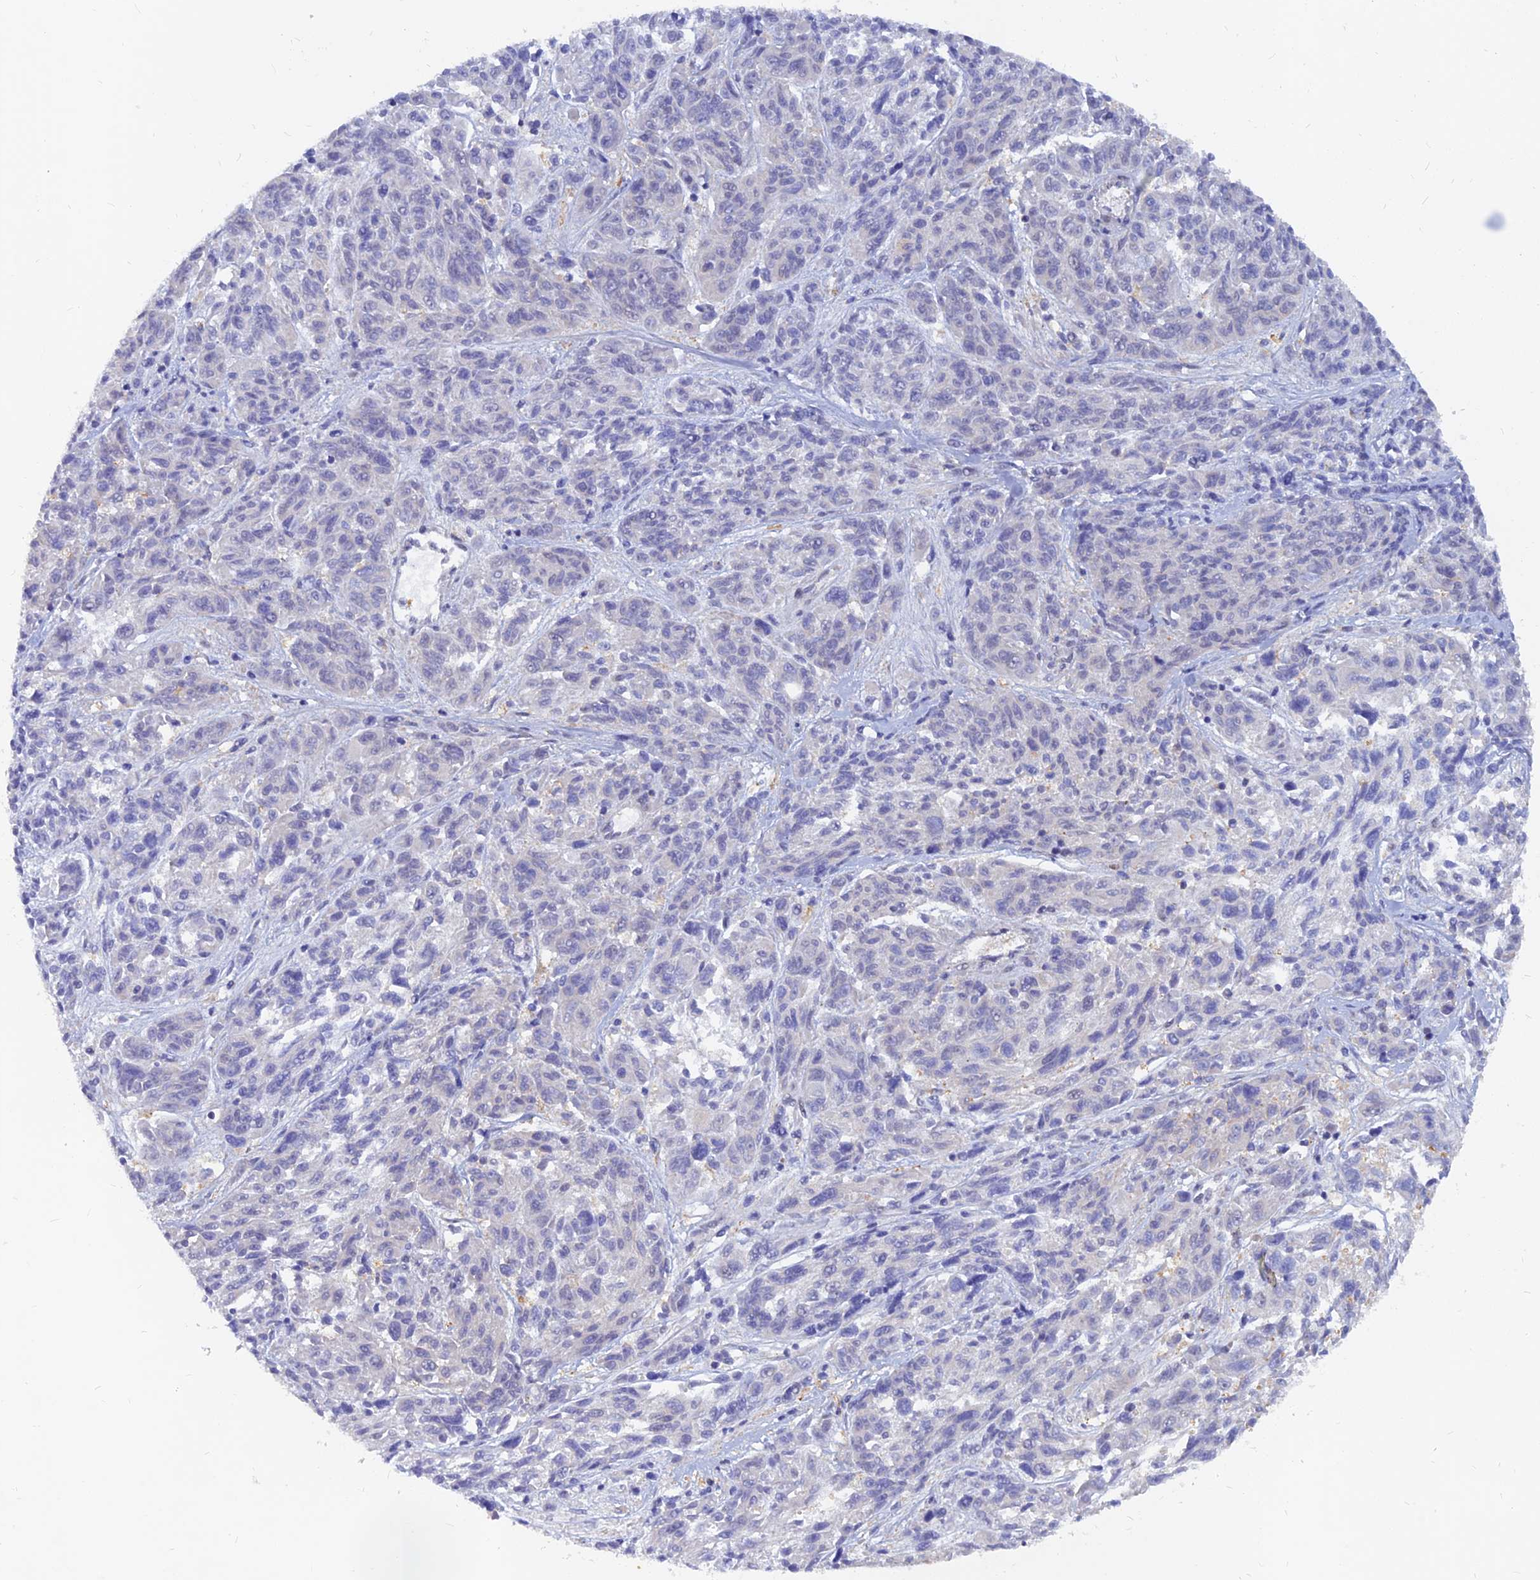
{"staining": {"intensity": "negative", "quantity": "none", "location": "none"}, "tissue": "melanoma", "cell_type": "Tumor cells", "image_type": "cancer", "snomed": [{"axis": "morphology", "description": "Malignant melanoma, NOS"}, {"axis": "topography", "description": "Skin"}], "caption": "Protein analysis of melanoma displays no significant positivity in tumor cells.", "gene": "DNAJC16", "patient": {"sex": "male", "age": 53}}